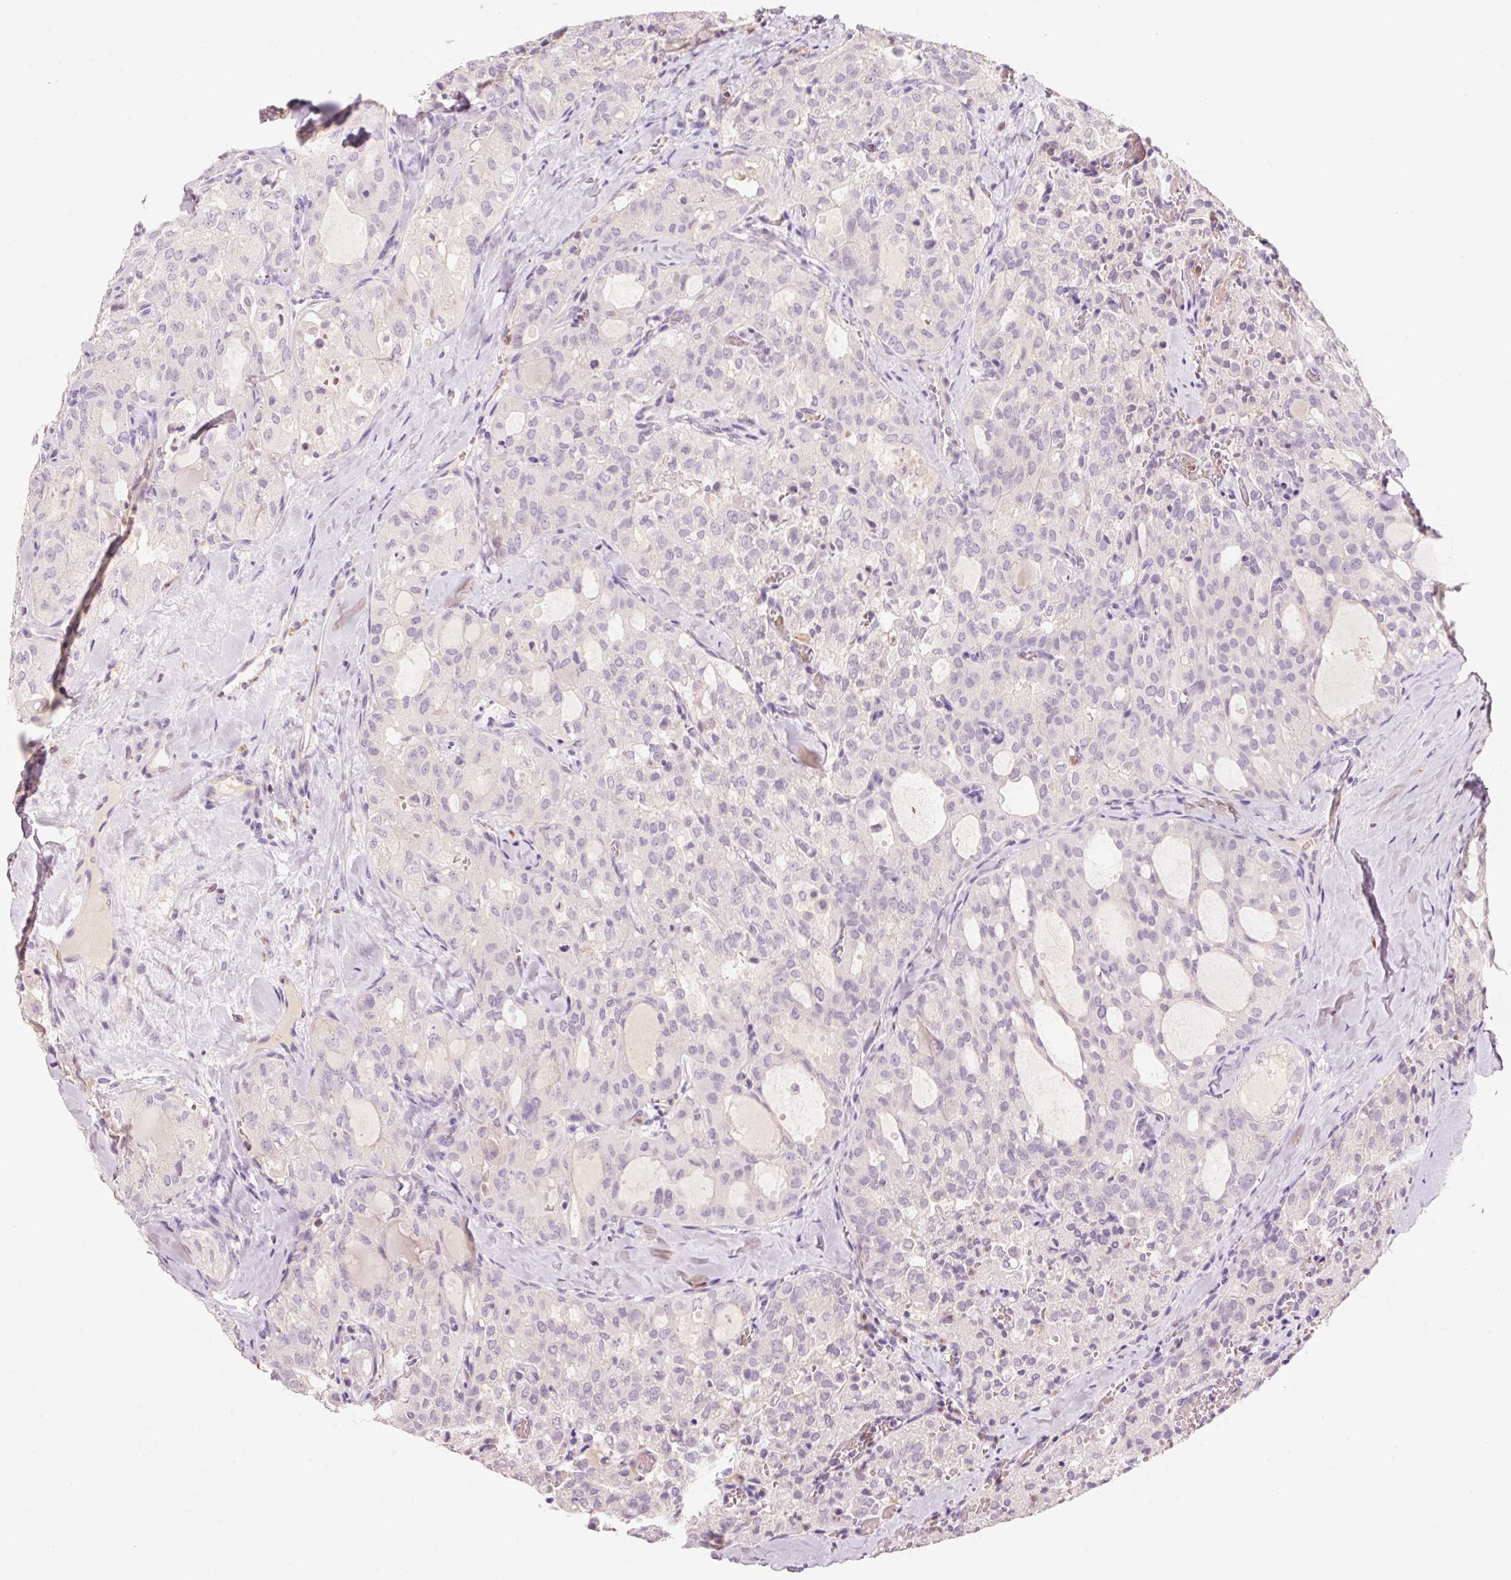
{"staining": {"intensity": "negative", "quantity": "none", "location": "none"}, "tissue": "thyroid cancer", "cell_type": "Tumor cells", "image_type": "cancer", "snomed": [{"axis": "morphology", "description": "Follicular adenoma carcinoma, NOS"}, {"axis": "topography", "description": "Thyroid gland"}], "caption": "A high-resolution micrograph shows immunohistochemistry (IHC) staining of thyroid cancer (follicular adenoma carcinoma), which exhibits no significant positivity in tumor cells.", "gene": "OR8K1", "patient": {"sex": "male", "age": 75}}